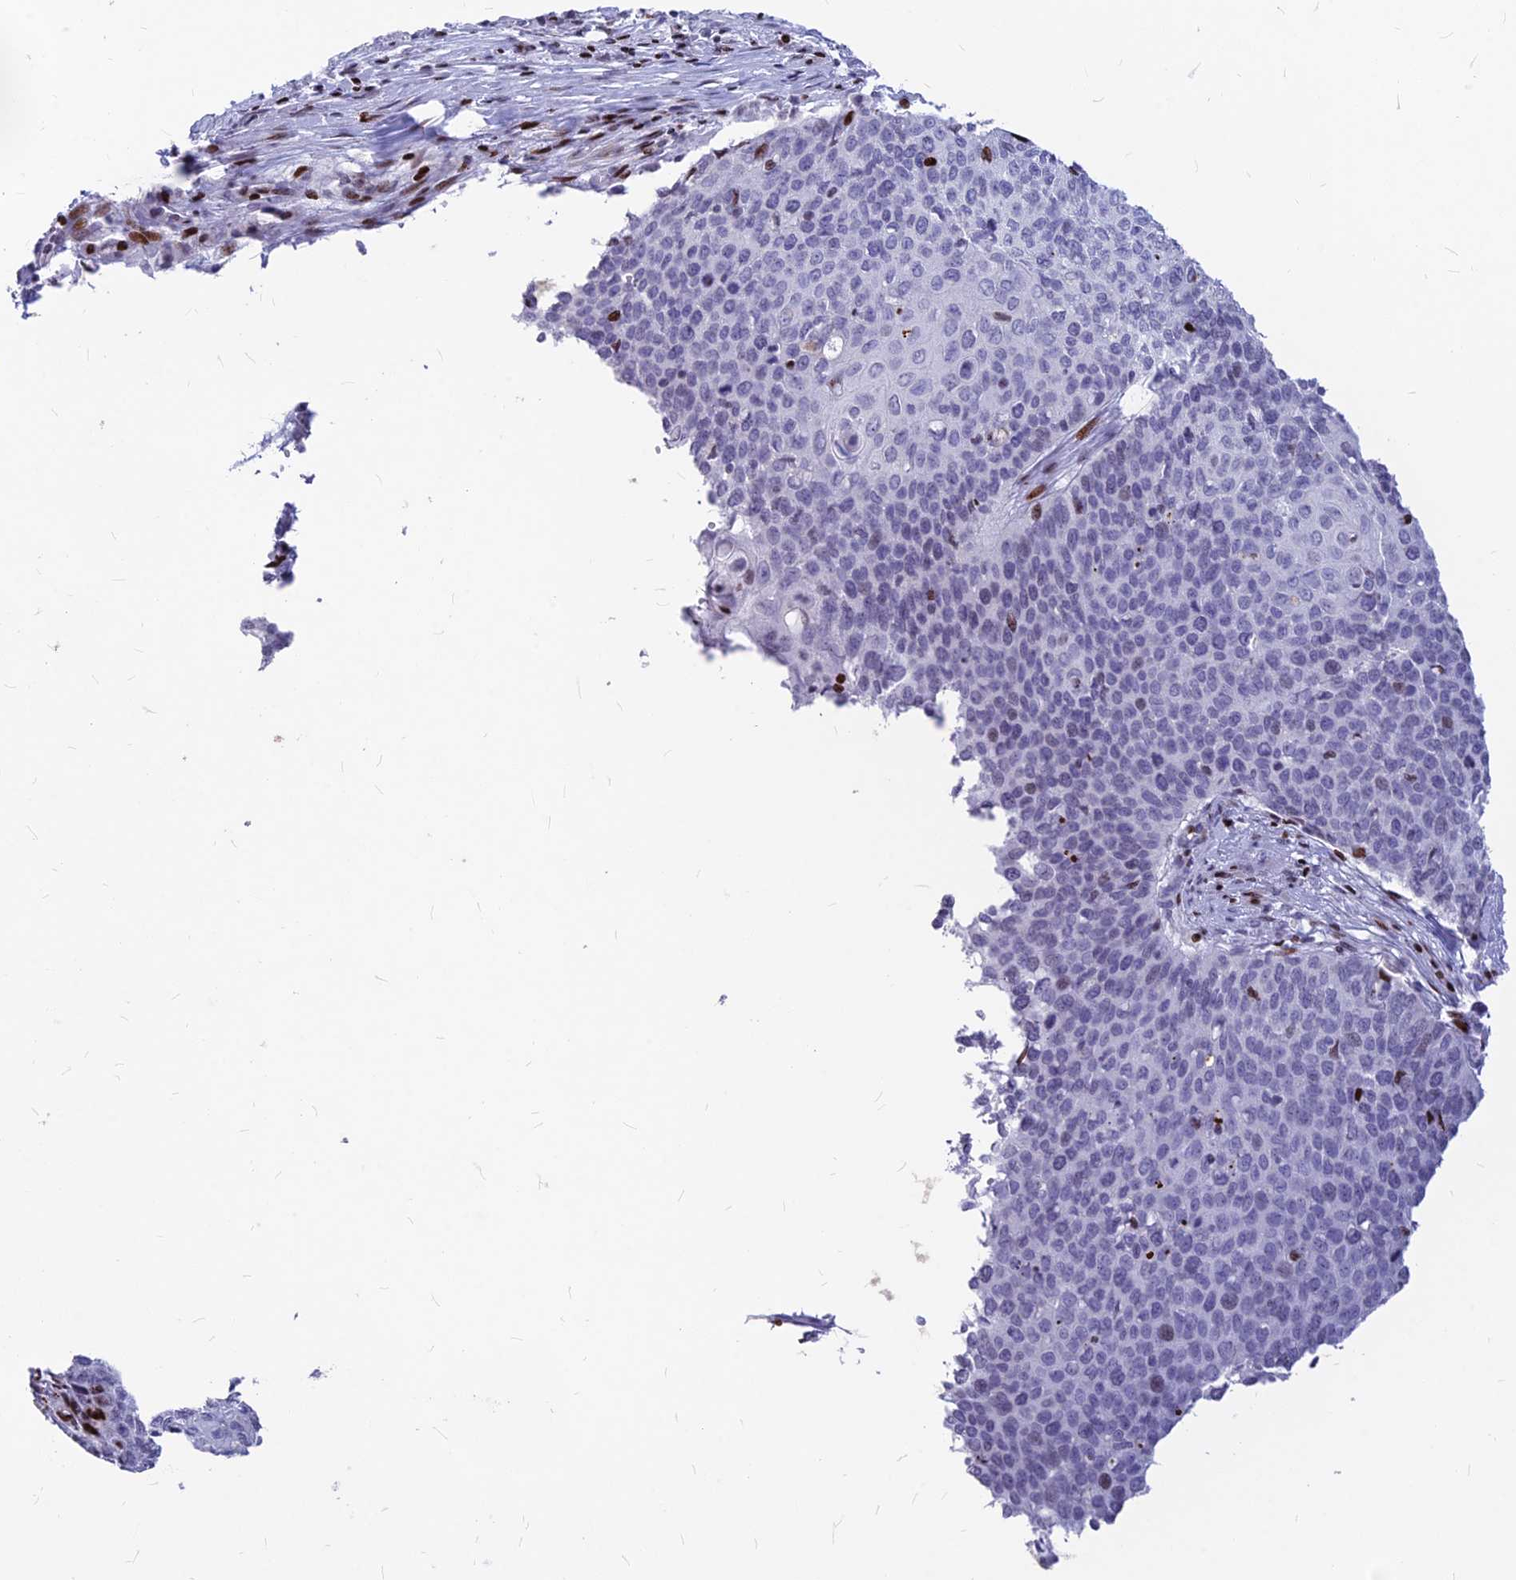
{"staining": {"intensity": "negative", "quantity": "none", "location": "none"}, "tissue": "cervical cancer", "cell_type": "Tumor cells", "image_type": "cancer", "snomed": [{"axis": "morphology", "description": "Squamous cell carcinoma, NOS"}, {"axis": "topography", "description": "Cervix"}], "caption": "This is an IHC photomicrograph of human cervical cancer (squamous cell carcinoma). There is no positivity in tumor cells.", "gene": "PRPS1", "patient": {"sex": "female", "age": 39}}